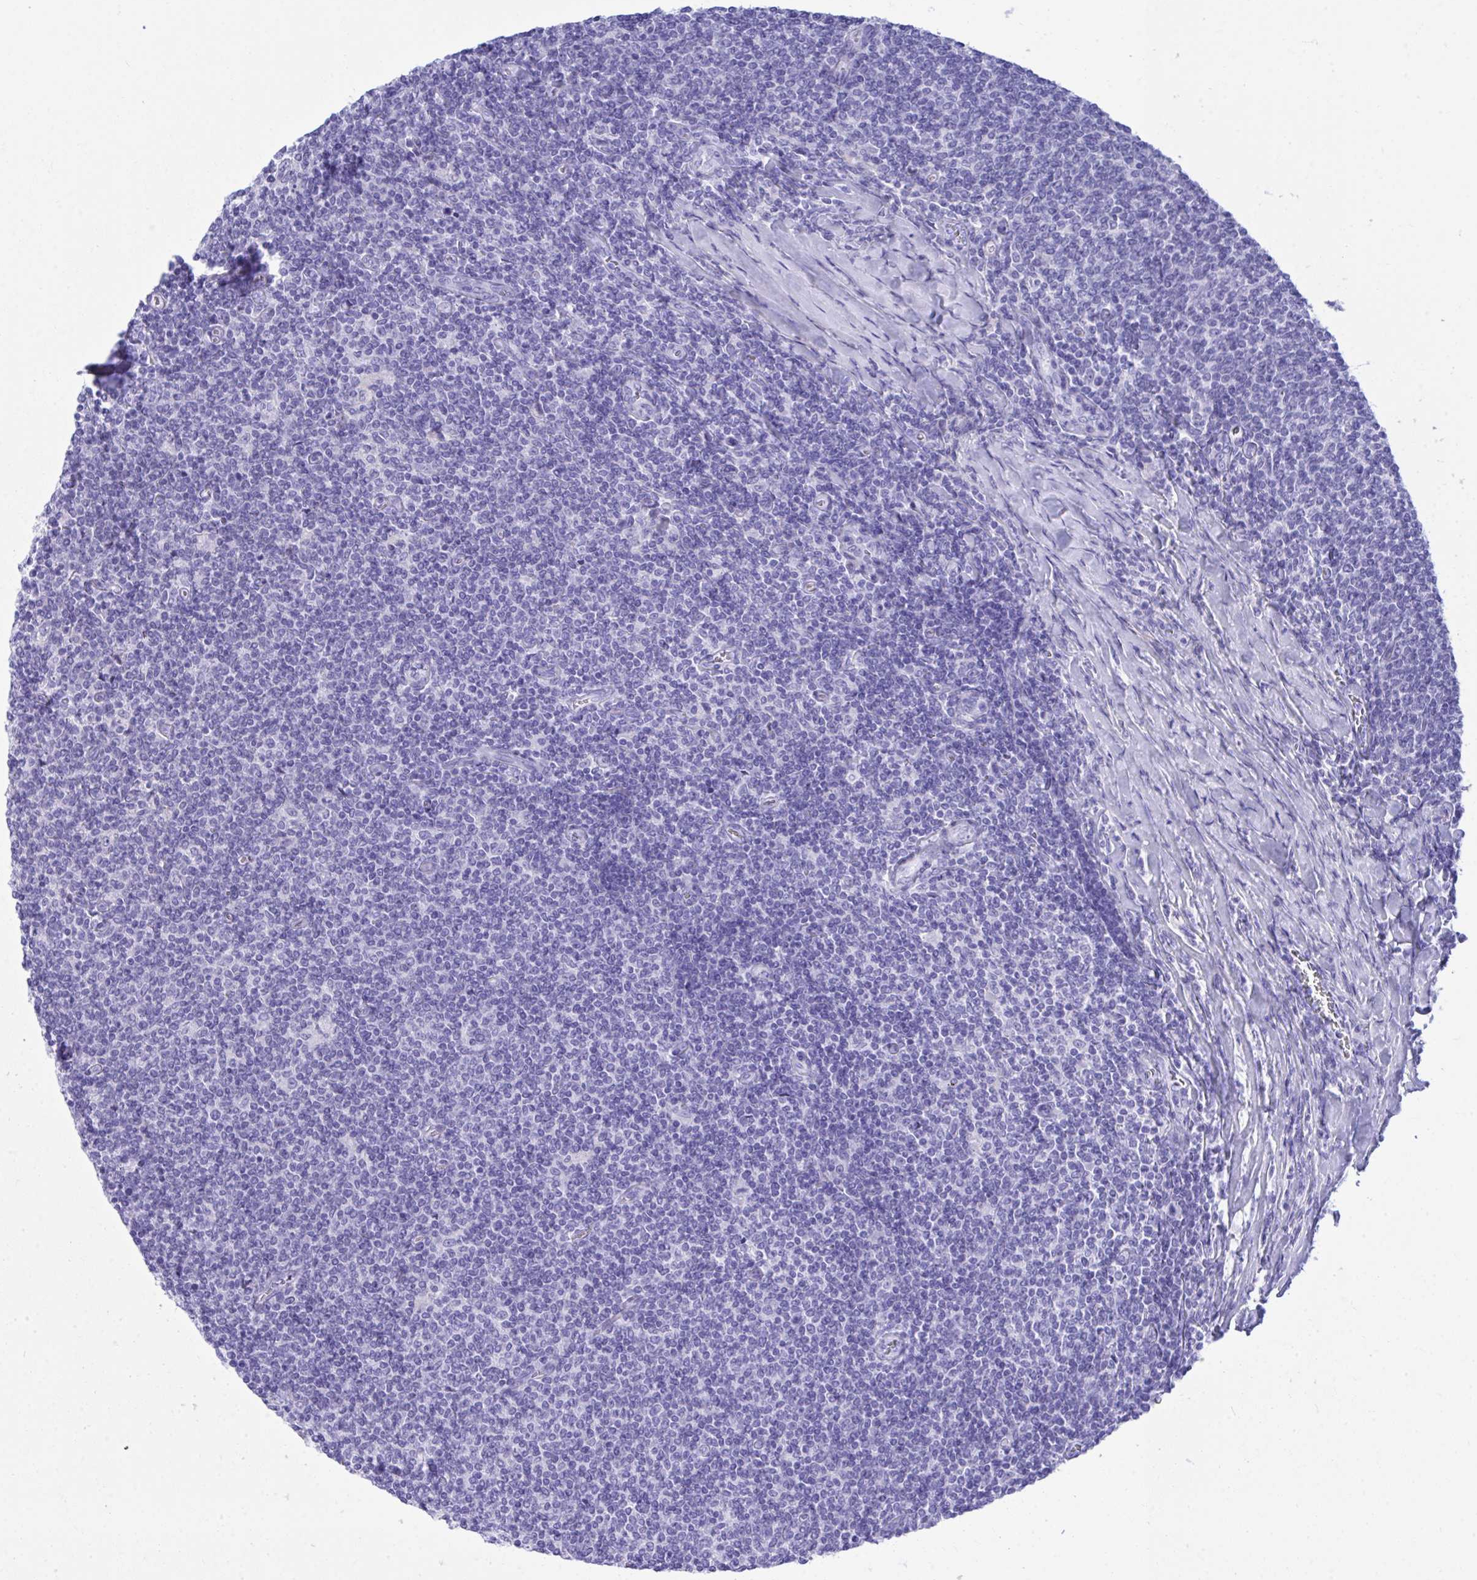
{"staining": {"intensity": "negative", "quantity": "none", "location": "none"}, "tissue": "lymphoma", "cell_type": "Tumor cells", "image_type": "cancer", "snomed": [{"axis": "morphology", "description": "Malignant lymphoma, non-Hodgkin's type, Low grade"}, {"axis": "topography", "description": "Lymph node"}], "caption": "The histopathology image exhibits no staining of tumor cells in malignant lymphoma, non-Hodgkin's type (low-grade).", "gene": "BEX5", "patient": {"sex": "male", "age": 52}}